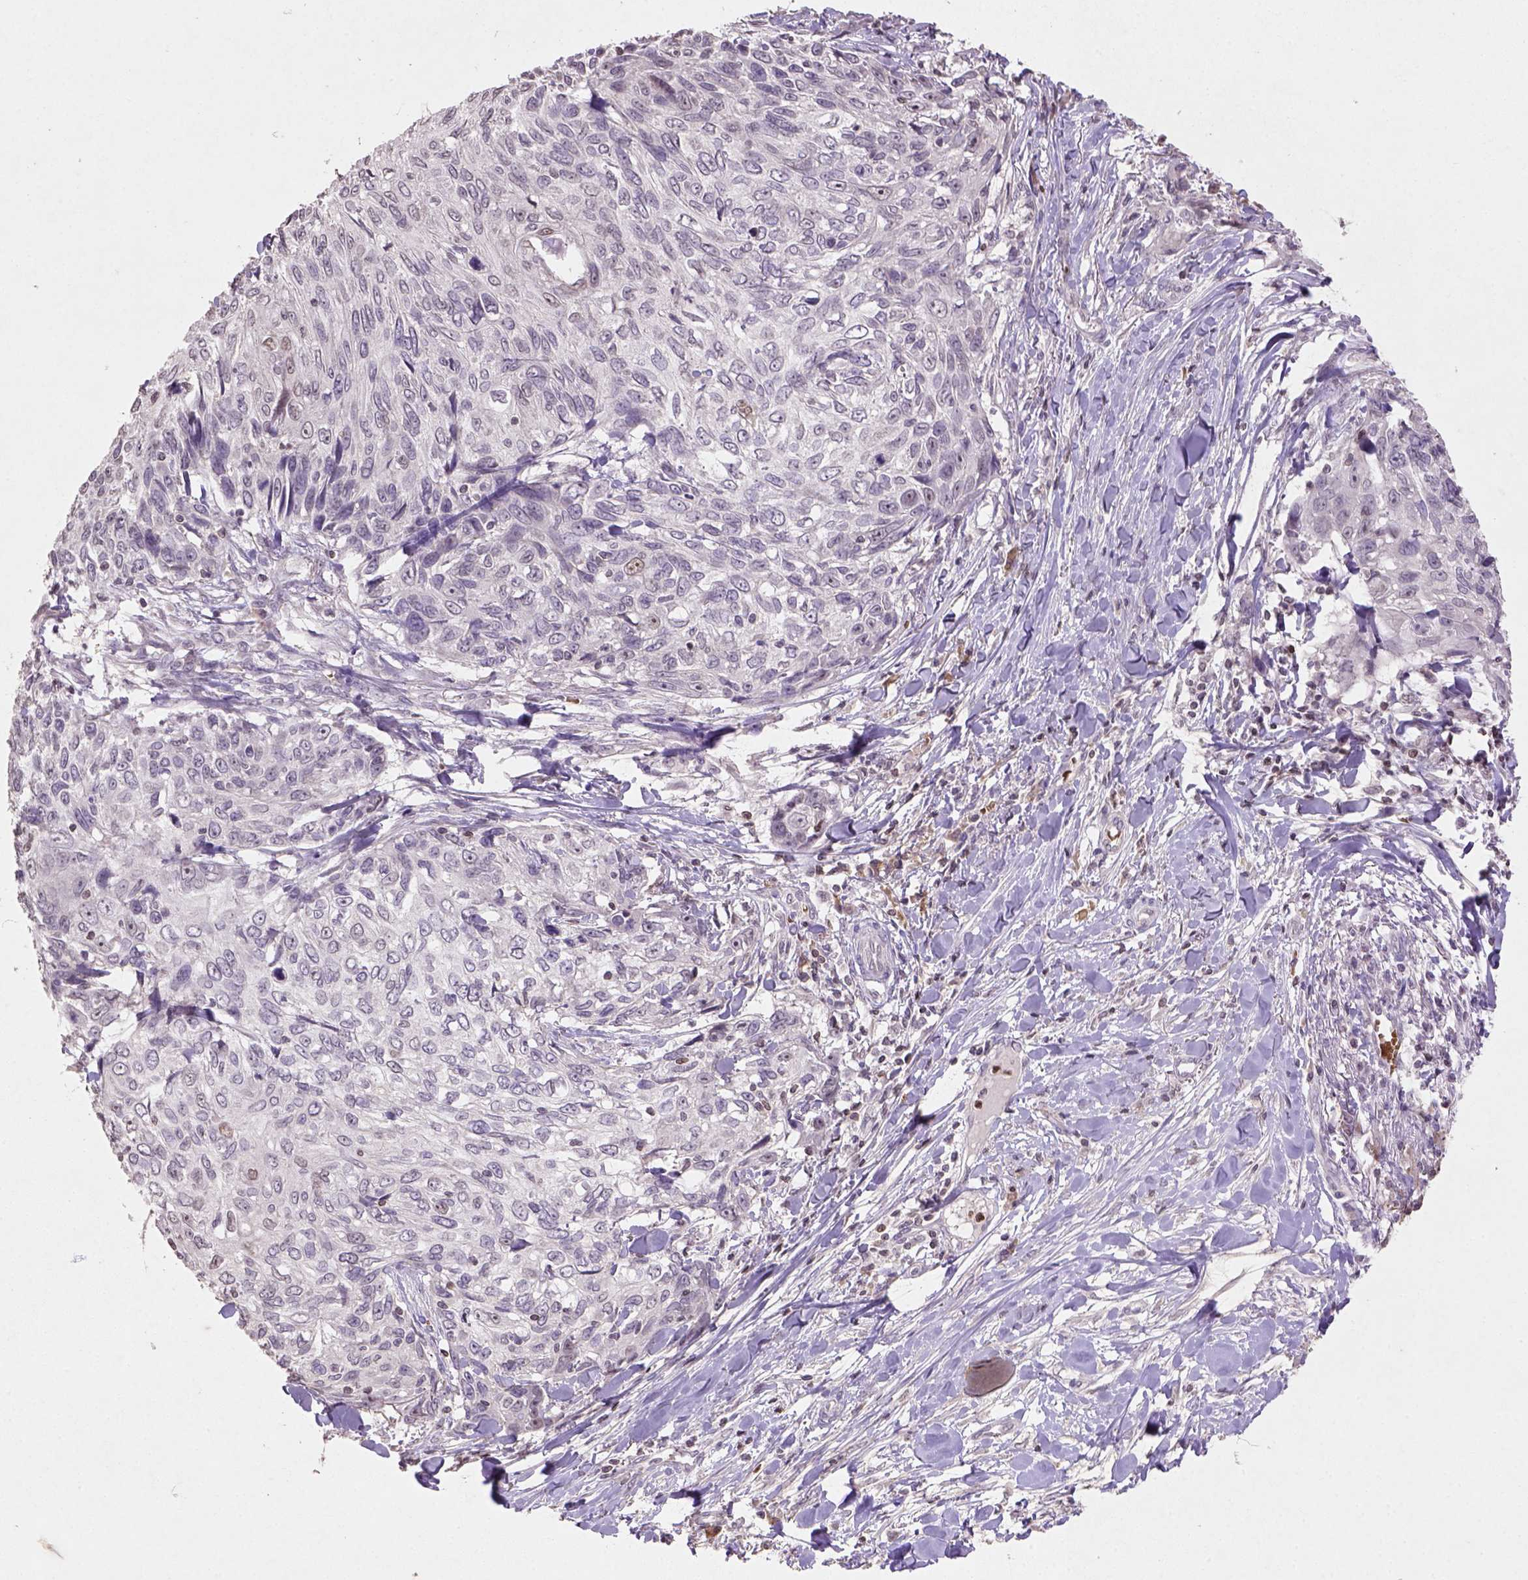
{"staining": {"intensity": "negative", "quantity": "none", "location": "none"}, "tissue": "skin cancer", "cell_type": "Tumor cells", "image_type": "cancer", "snomed": [{"axis": "morphology", "description": "Squamous cell carcinoma, NOS"}, {"axis": "topography", "description": "Skin"}], "caption": "Micrograph shows no significant protein positivity in tumor cells of squamous cell carcinoma (skin).", "gene": "NUDT3", "patient": {"sex": "male", "age": 92}}